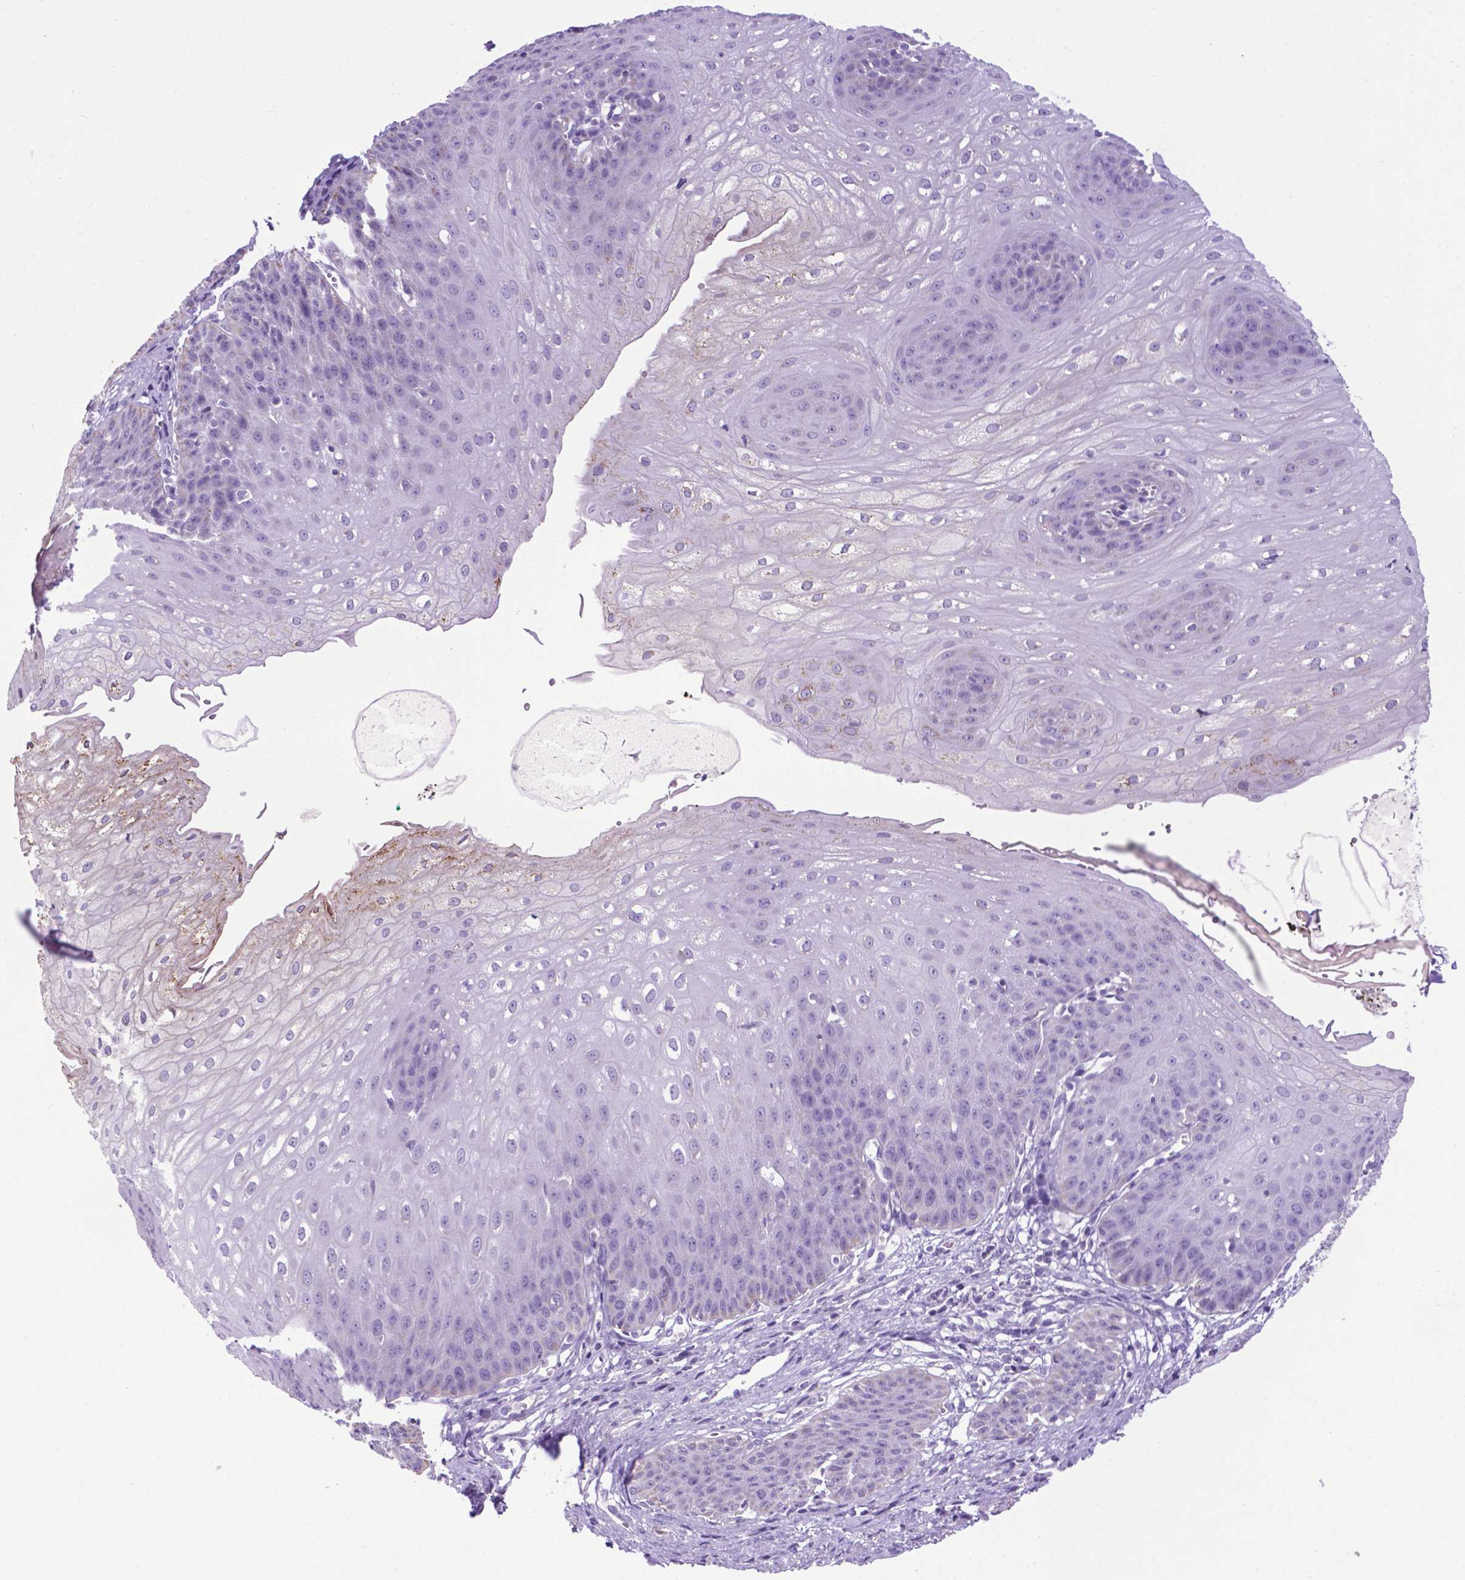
{"staining": {"intensity": "weak", "quantity": "<25%", "location": "cytoplasmic/membranous"}, "tissue": "esophagus", "cell_type": "Squamous epithelial cells", "image_type": "normal", "snomed": [{"axis": "morphology", "description": "Normal tissue, NOS"}, {"axis": "topography", "description": "Esophagus"}], "caption": "Immunohistochemistry (IHC) photomicrograph of normal human esophagus stained for a protein (brown), which shows no positivity in squamous epithelial cells. (Brightfield microscopy of DAB (3,3'-diaminobenzidine) immunohistochemistry at high magnification).", "gene": "POU3F3", "patient": {"sex": "male", "age": 71}}